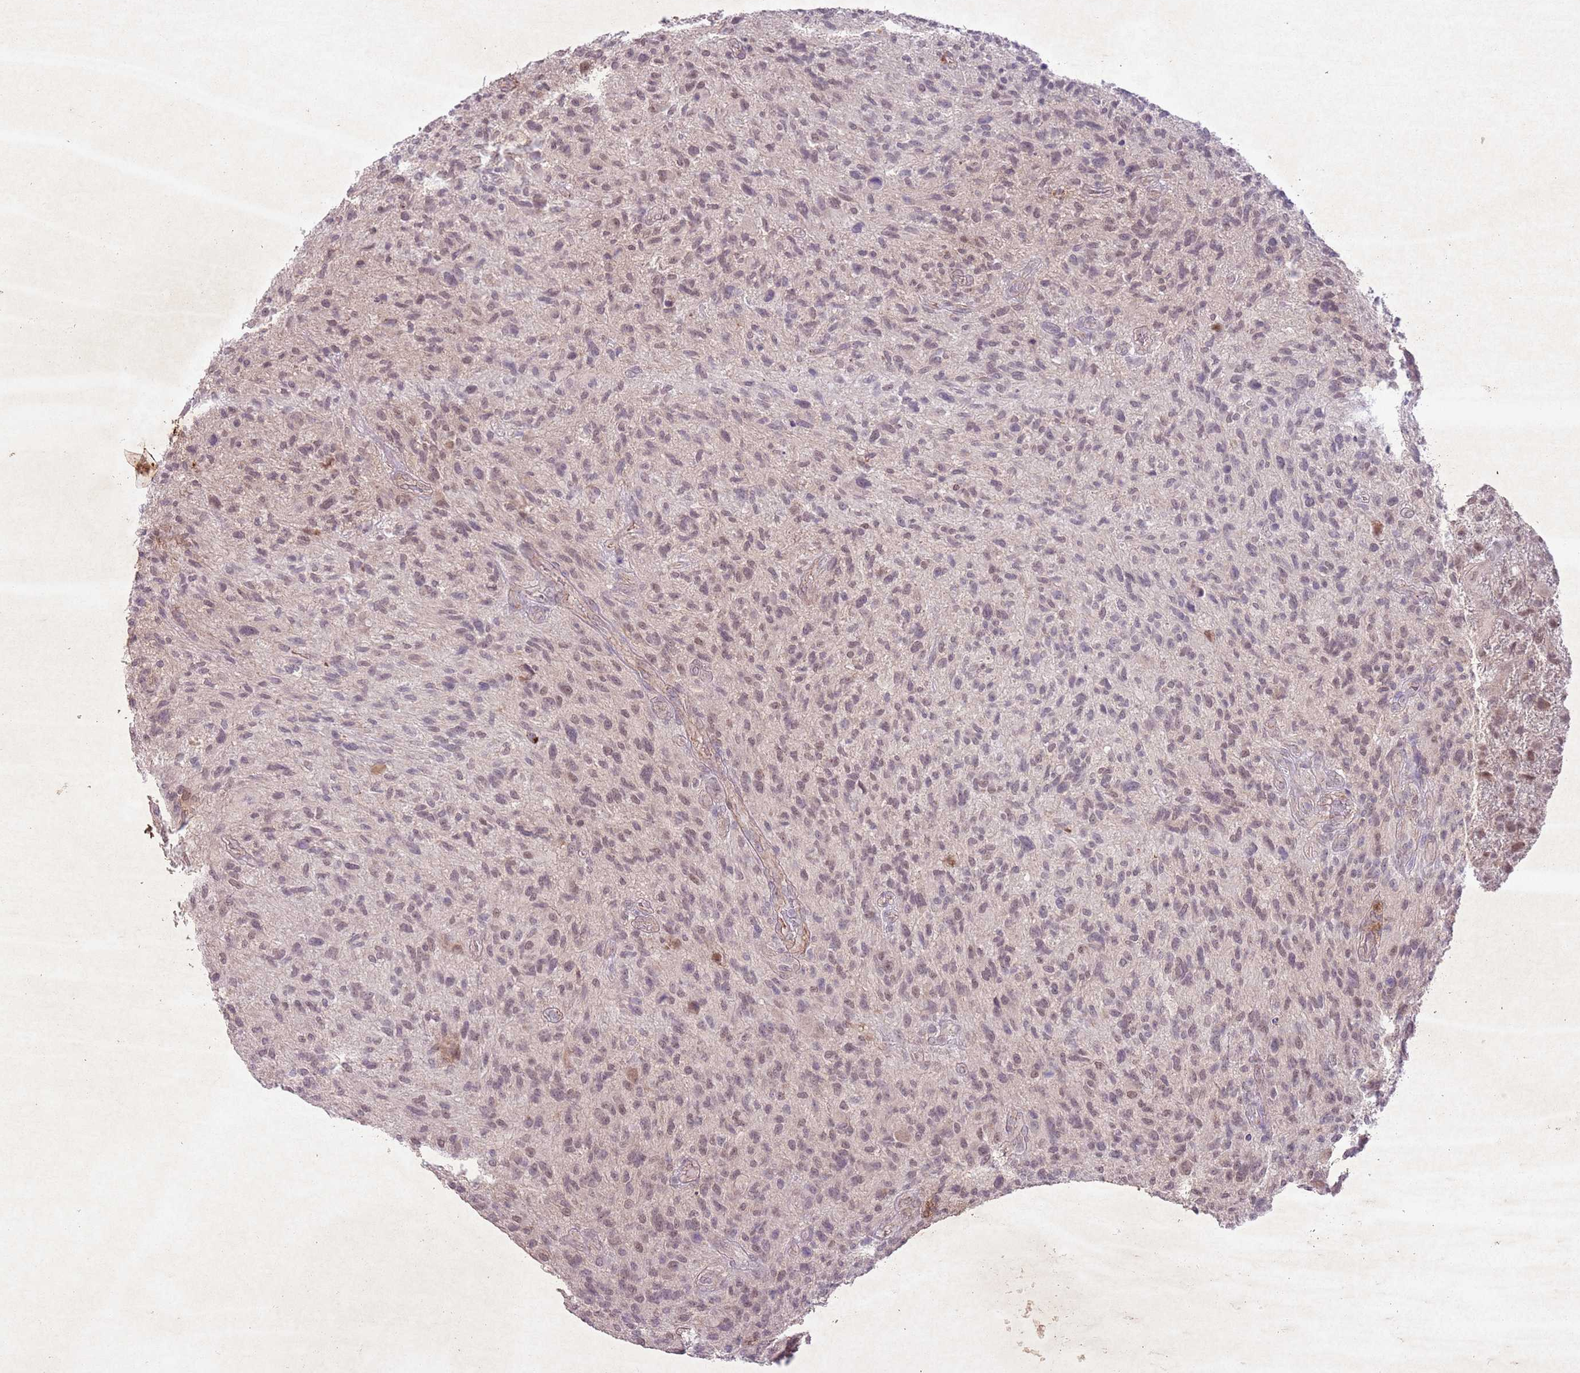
{"staining": {"intensity": "weak", "quantity": "25%-75%", "location": "nuclear"}, "tissue": "glioma", "cell_type": "Tumor cells", "image_type": "cancer", "snomed": [{"axis": "morphology", "description": "Glioma, malignant, High grade"}, {"axis": "topography", "description": "Brain"}], "caption": "Immunohistochemical staining of human glioma displays weak nuclear protein expression in about 25%-75% of tumor cells.", "gene": "CCNI", "patient": {"sex": "male", "age": 47}}